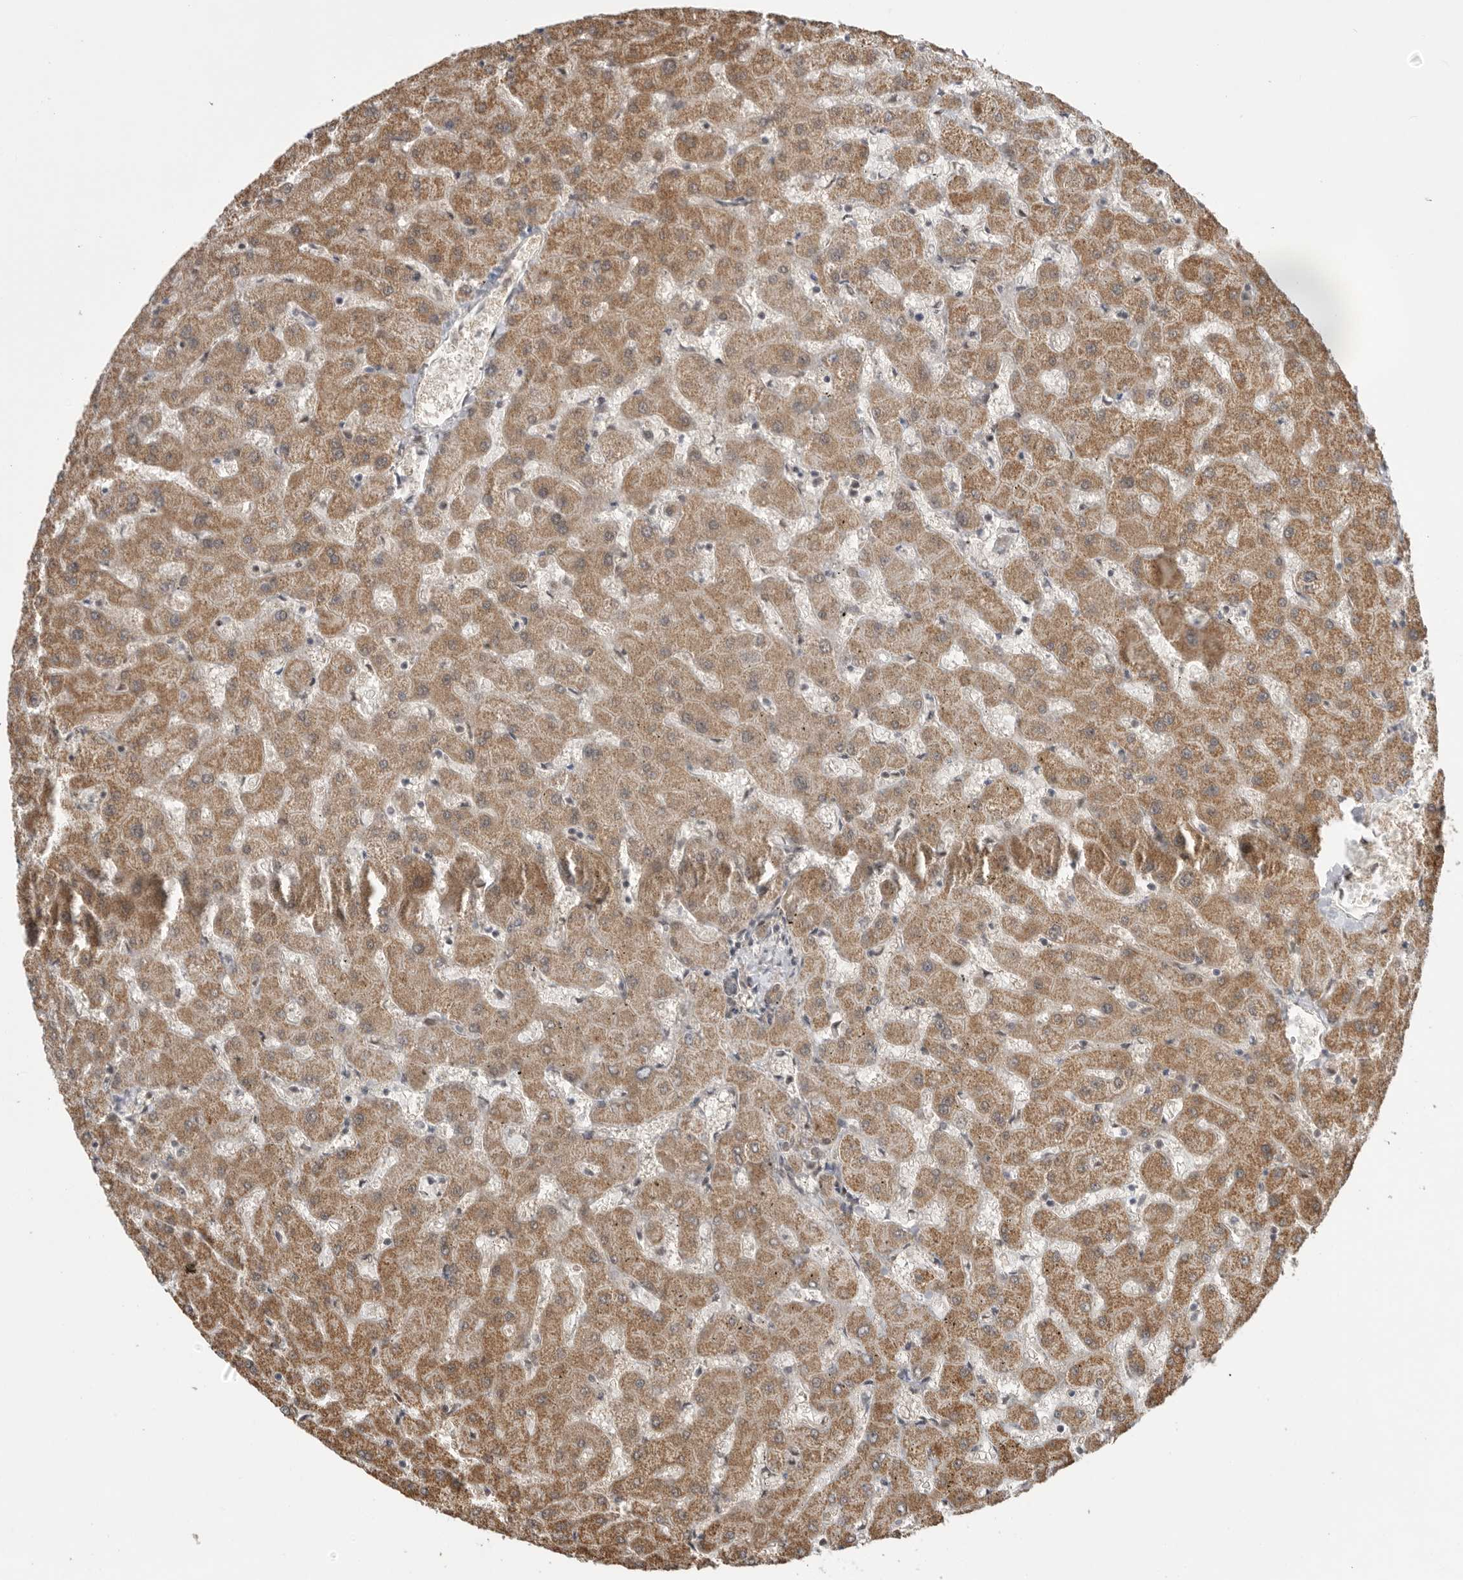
{"staining": {"intensity": "moderate", "quantity": ">75%", "location": "cytoplasmic/membranous"}, "tissue": "liver", "cell_type": "Cholangiocytes", "image_type": "normal", "snomed": [{"axis": "morphology", "description": "Normal tissue, NOS"}, {"axis": "topography", "description": "Liver"}], "caption": "Immunohistochemistry image of benign human liver stained for a protein (brown), which demonstrates medium levels of moderate cytoplasmic/membranous positivity in about >75% of cholangiocytes.", "gene": "VPS50", "patient": {"sex": "female", "age": 63}}